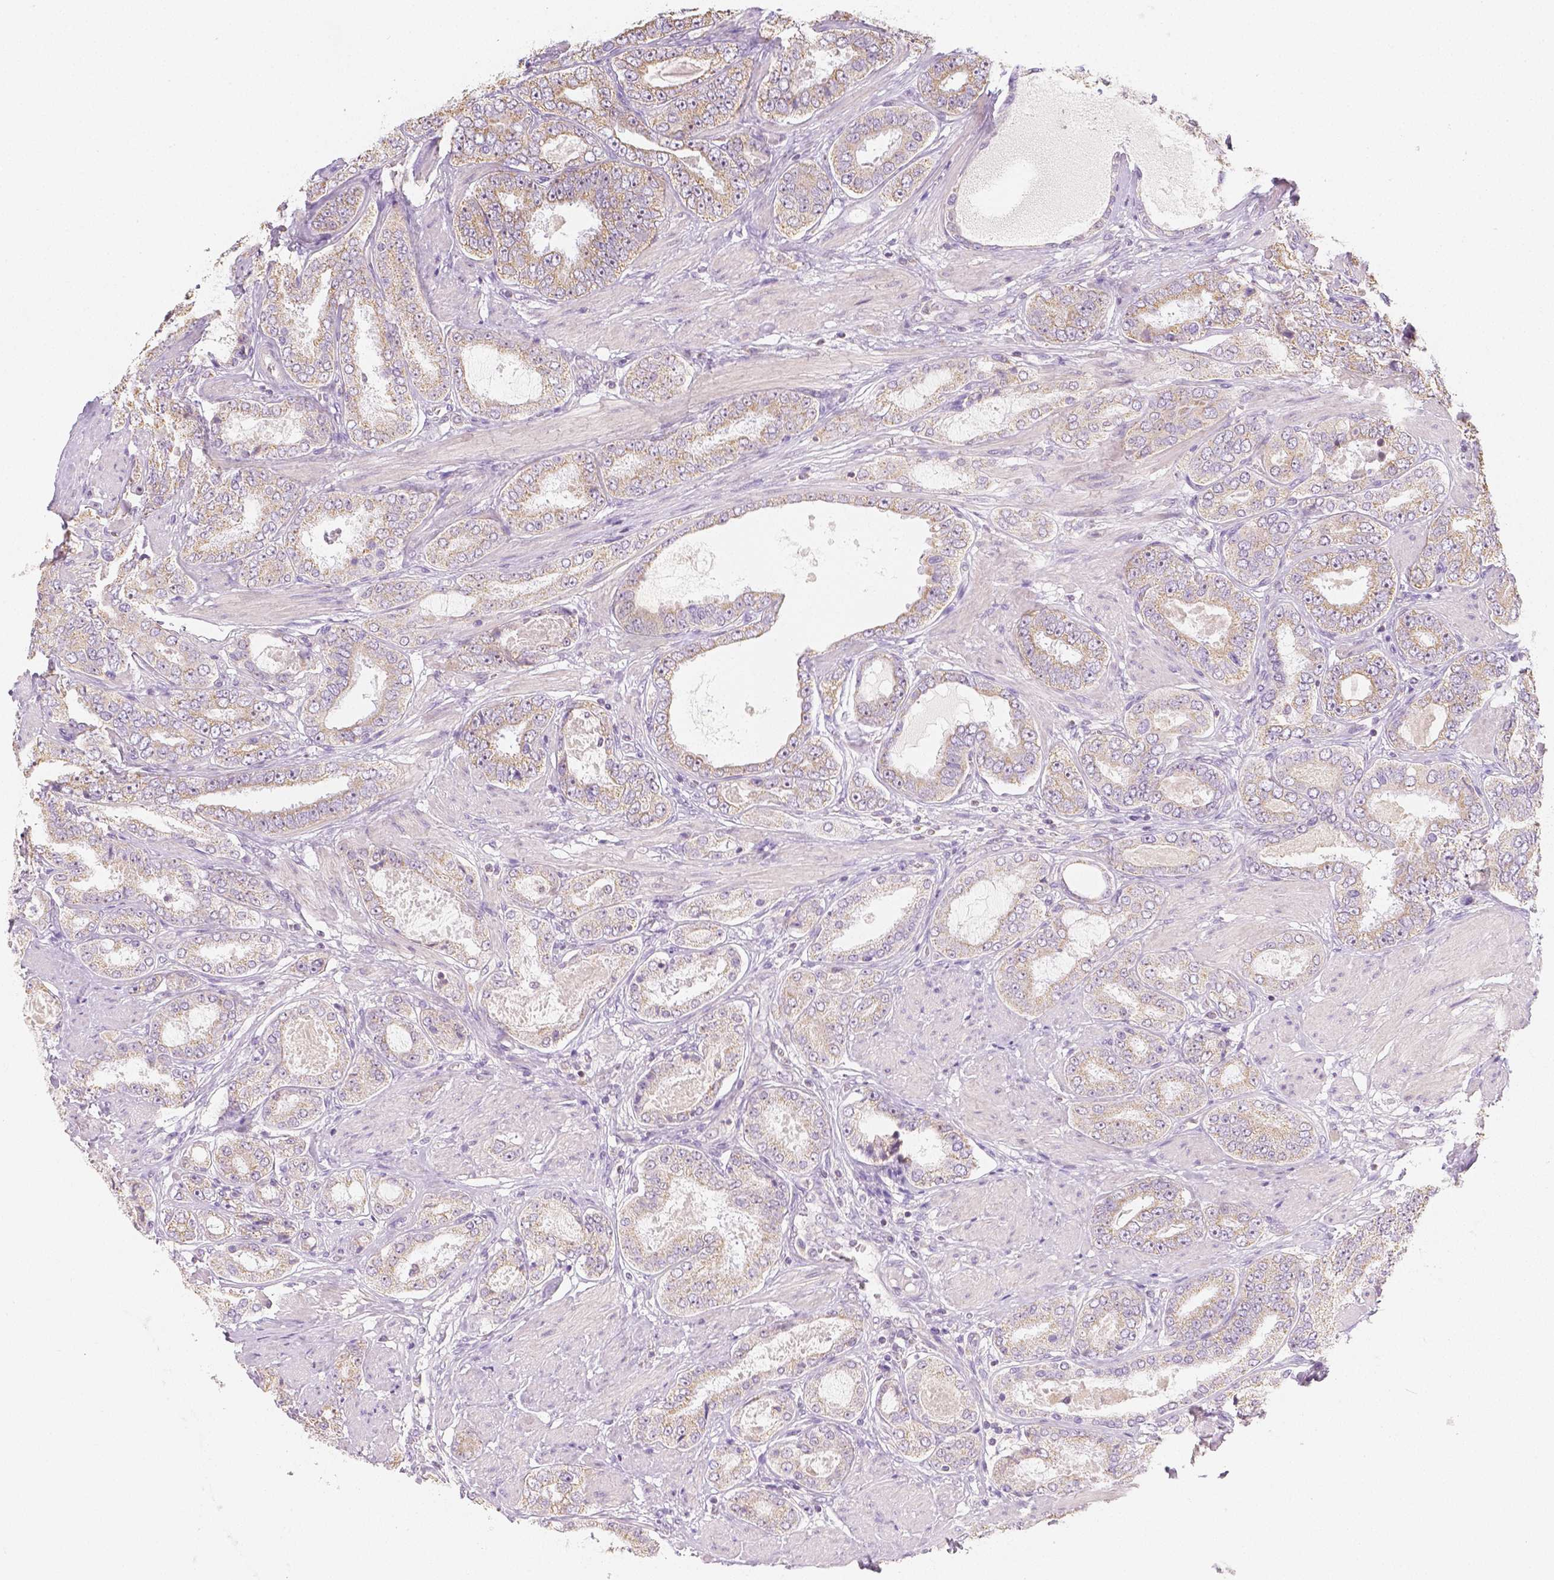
{"staining": {"intensity": "weak", "quantity": ">75%", "location": "cytoplasmic/membranous"}, "tissue": "prostate cancer", "cell_type": "Tumor cells", "image_type": "cancer", "snomed": [{"axis": "morphology", "description": "Adenocarcinoma, High grade"}, {"axis": "topography", "description": "Prostate"}], "caption": "Immunohistochemical staining of human prostate cancer (high-grade adenocarcinoma) reveals low levels of weak cytoplasmic/membranous protein expression in about >75% of tumor cells. (DAB (3,3'-diaminobenzidine) = brown stain, brightfield microscopy at high magnification).", "gene": "NVL", "patient": {"sex": "male", "age": 63}}